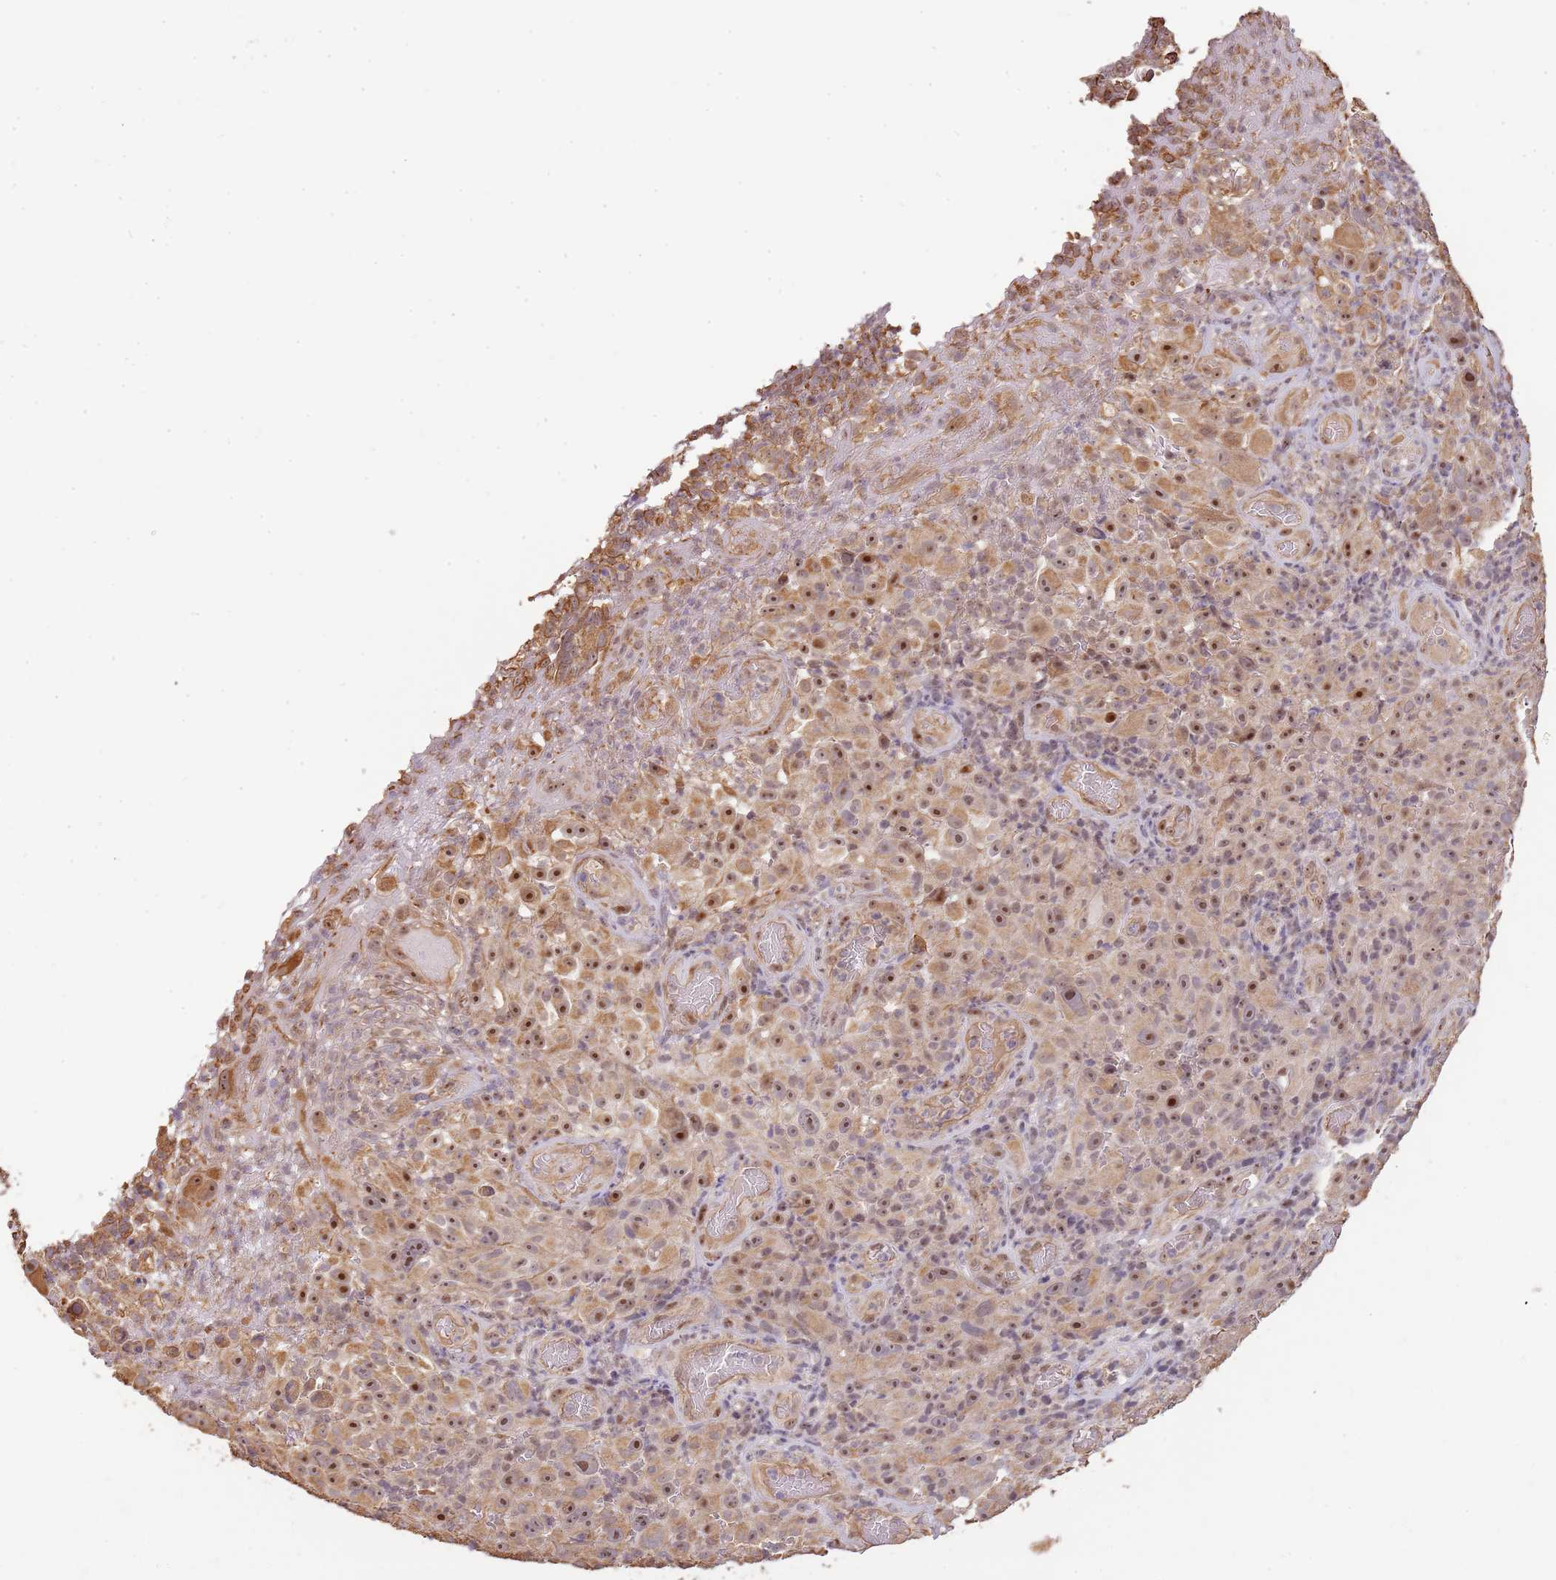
{"staining": {"intensity": "moderate", "quantity": ">75%", "location": "cytoplasmic/membranous,nuclear"}, "tissue": "melanoma", "cell_type": "Tumor cells", "image_type": "cancer", "snomed": [{"axis": "morphology", "description": "Malignant melanoma, NOS"}, {"axis": "topography", "description": "Skin"}], "caption": "IHC photomicrograph of neoplastic tissue: human malignant melanoma stained using IHC reveals medium levels of moderate protein expression localized specifically in the cytoplasmic/membranous and nuclear of tumor cells, appearing as a cytoplasmic/membranous and nuclear brown color.", "gene": "SURF2", "patient": {"sex": "female", "age": 82}}